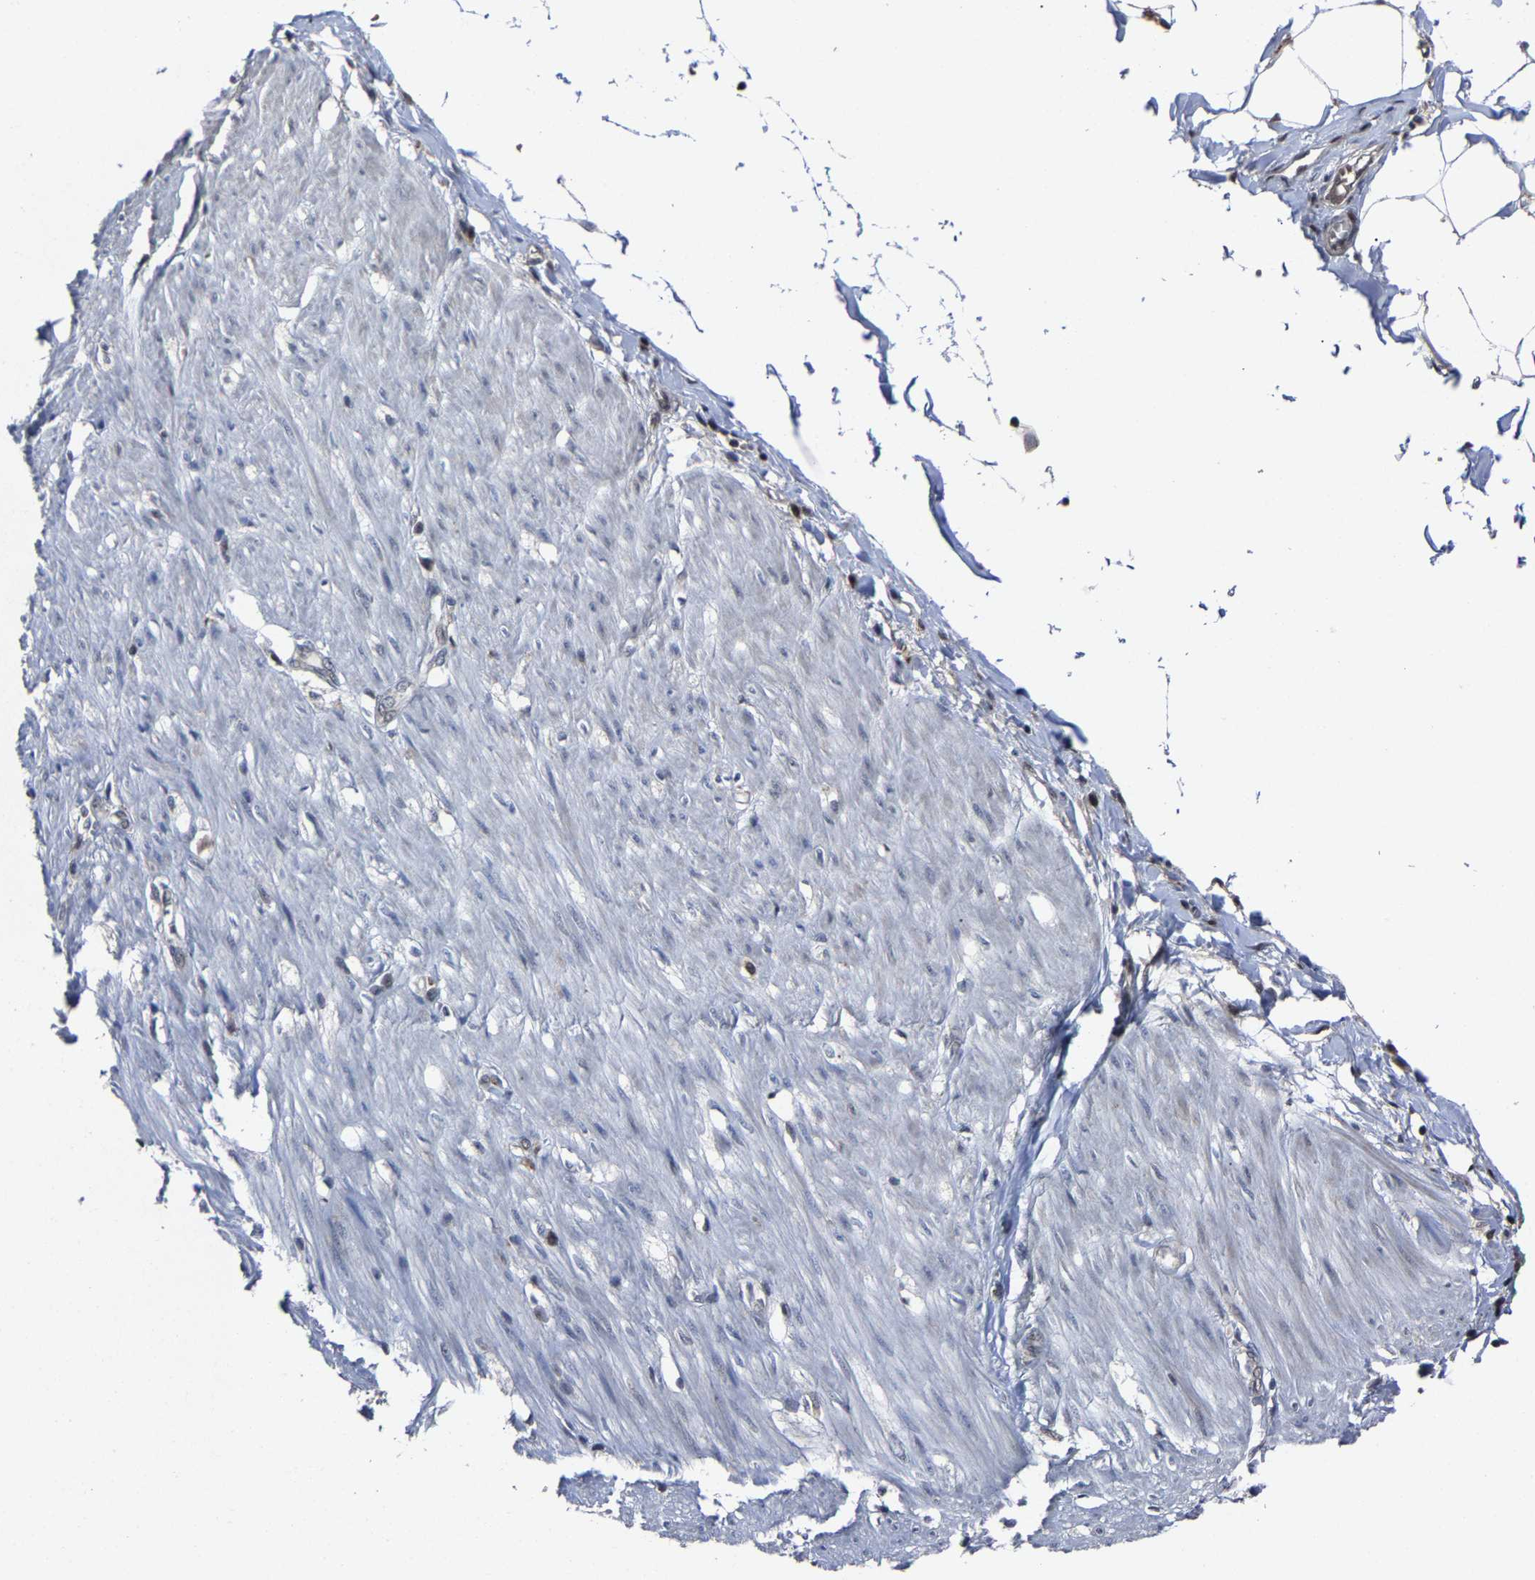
{"staining": {"intensity": "moderate", "quantity": "<25%", "location": "cytoplasmic/membranous"}, "tissue": "adipose tissue", "cell_type": "Adipocytes", "image_type": "normal", "snomed": [{"axis": "morphology", "description": "Normal tissue, NOS"}, {"axis": "morphology", "description": "Adenocarcinoma, NOS"}, {"axis": "topography", "description": "Colon"}, {"axis": "topography", "description": "Peripheral nerve tissue"}], "caption": "A histopathology image of adipose tissue stained for a protein exhibits moderate cytoplasmic/membranous brown staining in adipocytes.", "gene": "LSM8", "patient": {"sex": "male", "age": 14}}